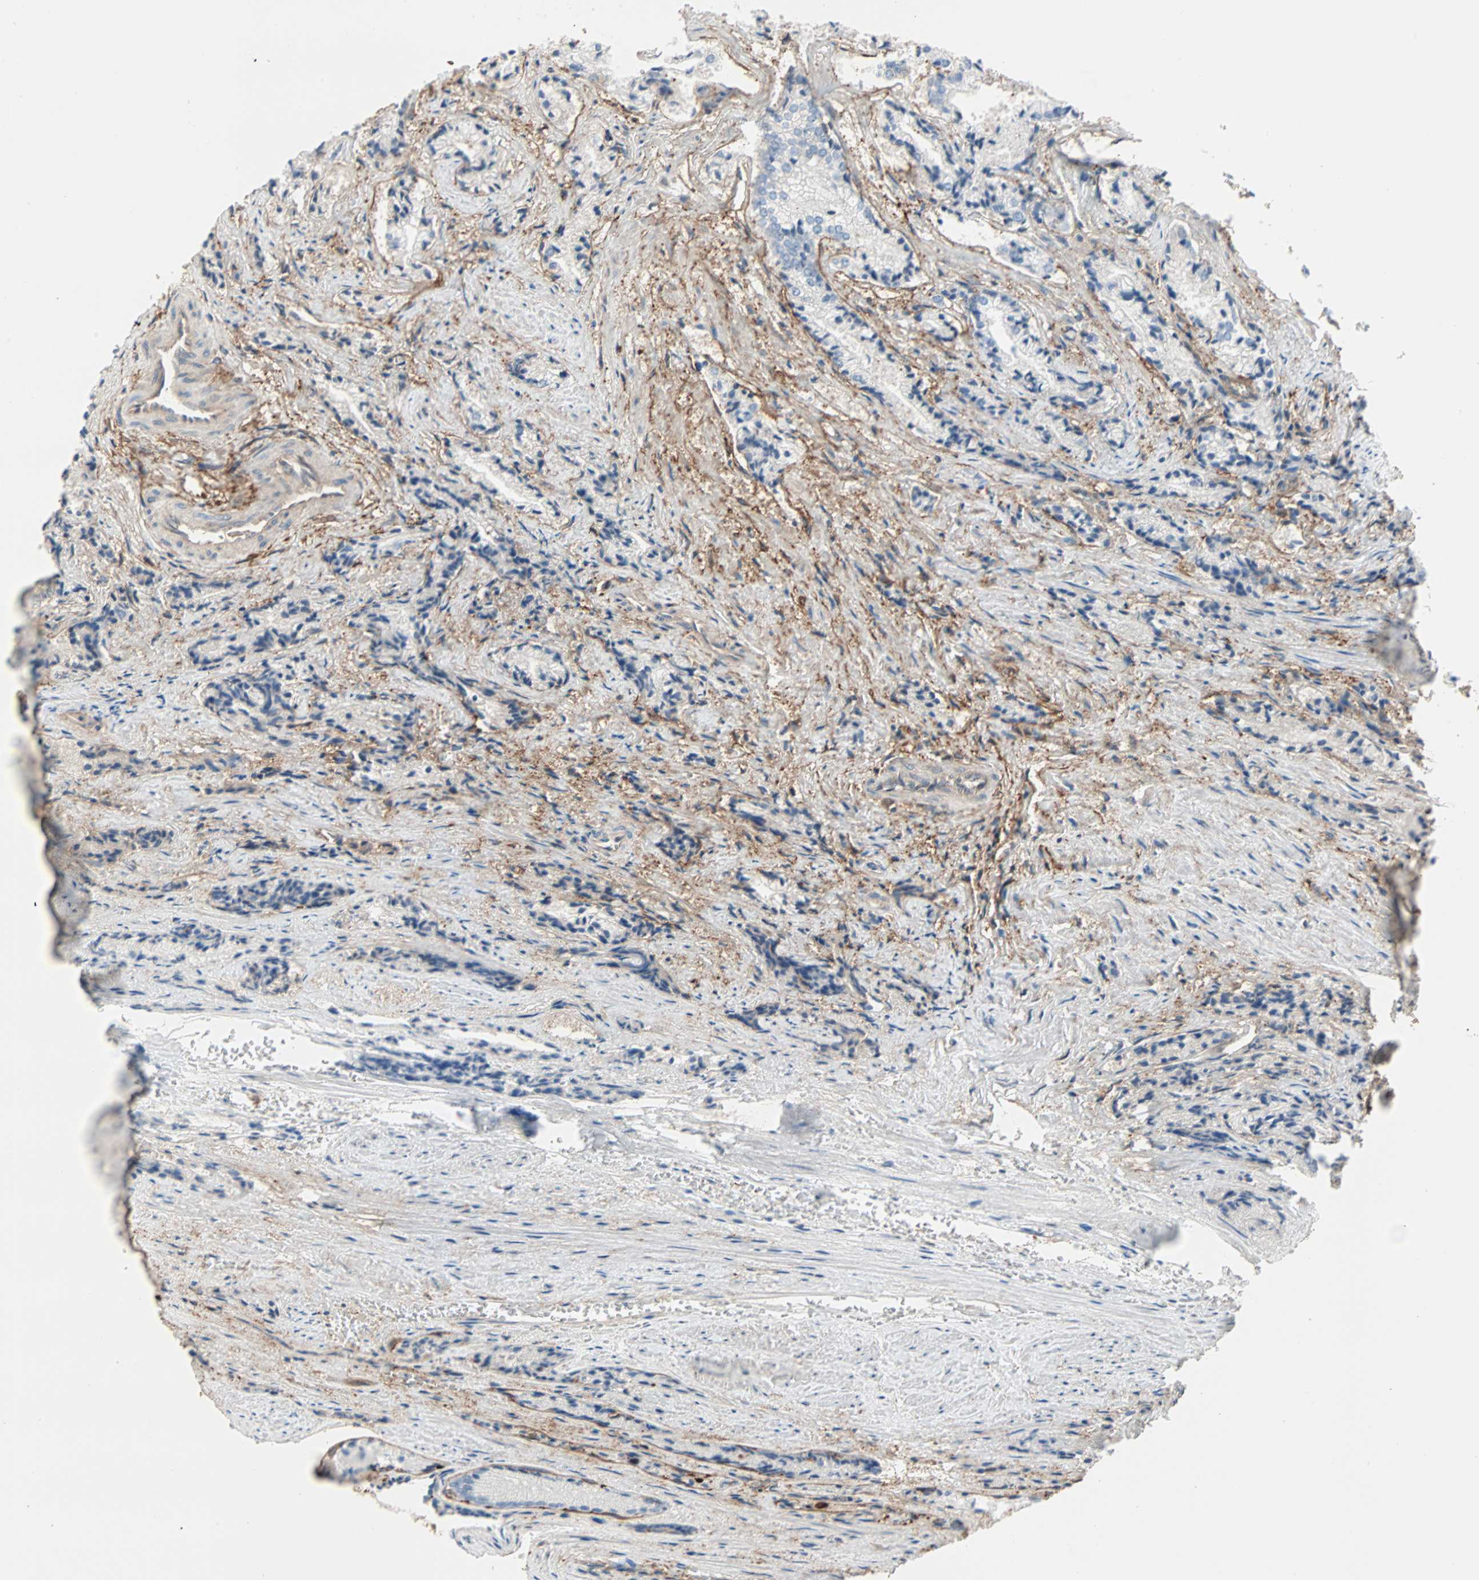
{"staining": {"intensity": "negative", "quantity": "none", "location": "none"}, "tissue": "prostate cancer", "cell_type": "Tumor cells", "image_type": "cancer", "snomed": [{"axis": "morphology", "description": "Adenocarcinoma, Low grade"}, {"axis": "topography", "description": "Prostate"}], "caption": "This is a histopathology image of immunohistochemistry (IHC) staining of prostate cancer, which shows no expression in tumor cells.", "gene": "EPB41L2", "patient": {"sex": "male", "age": 60}}